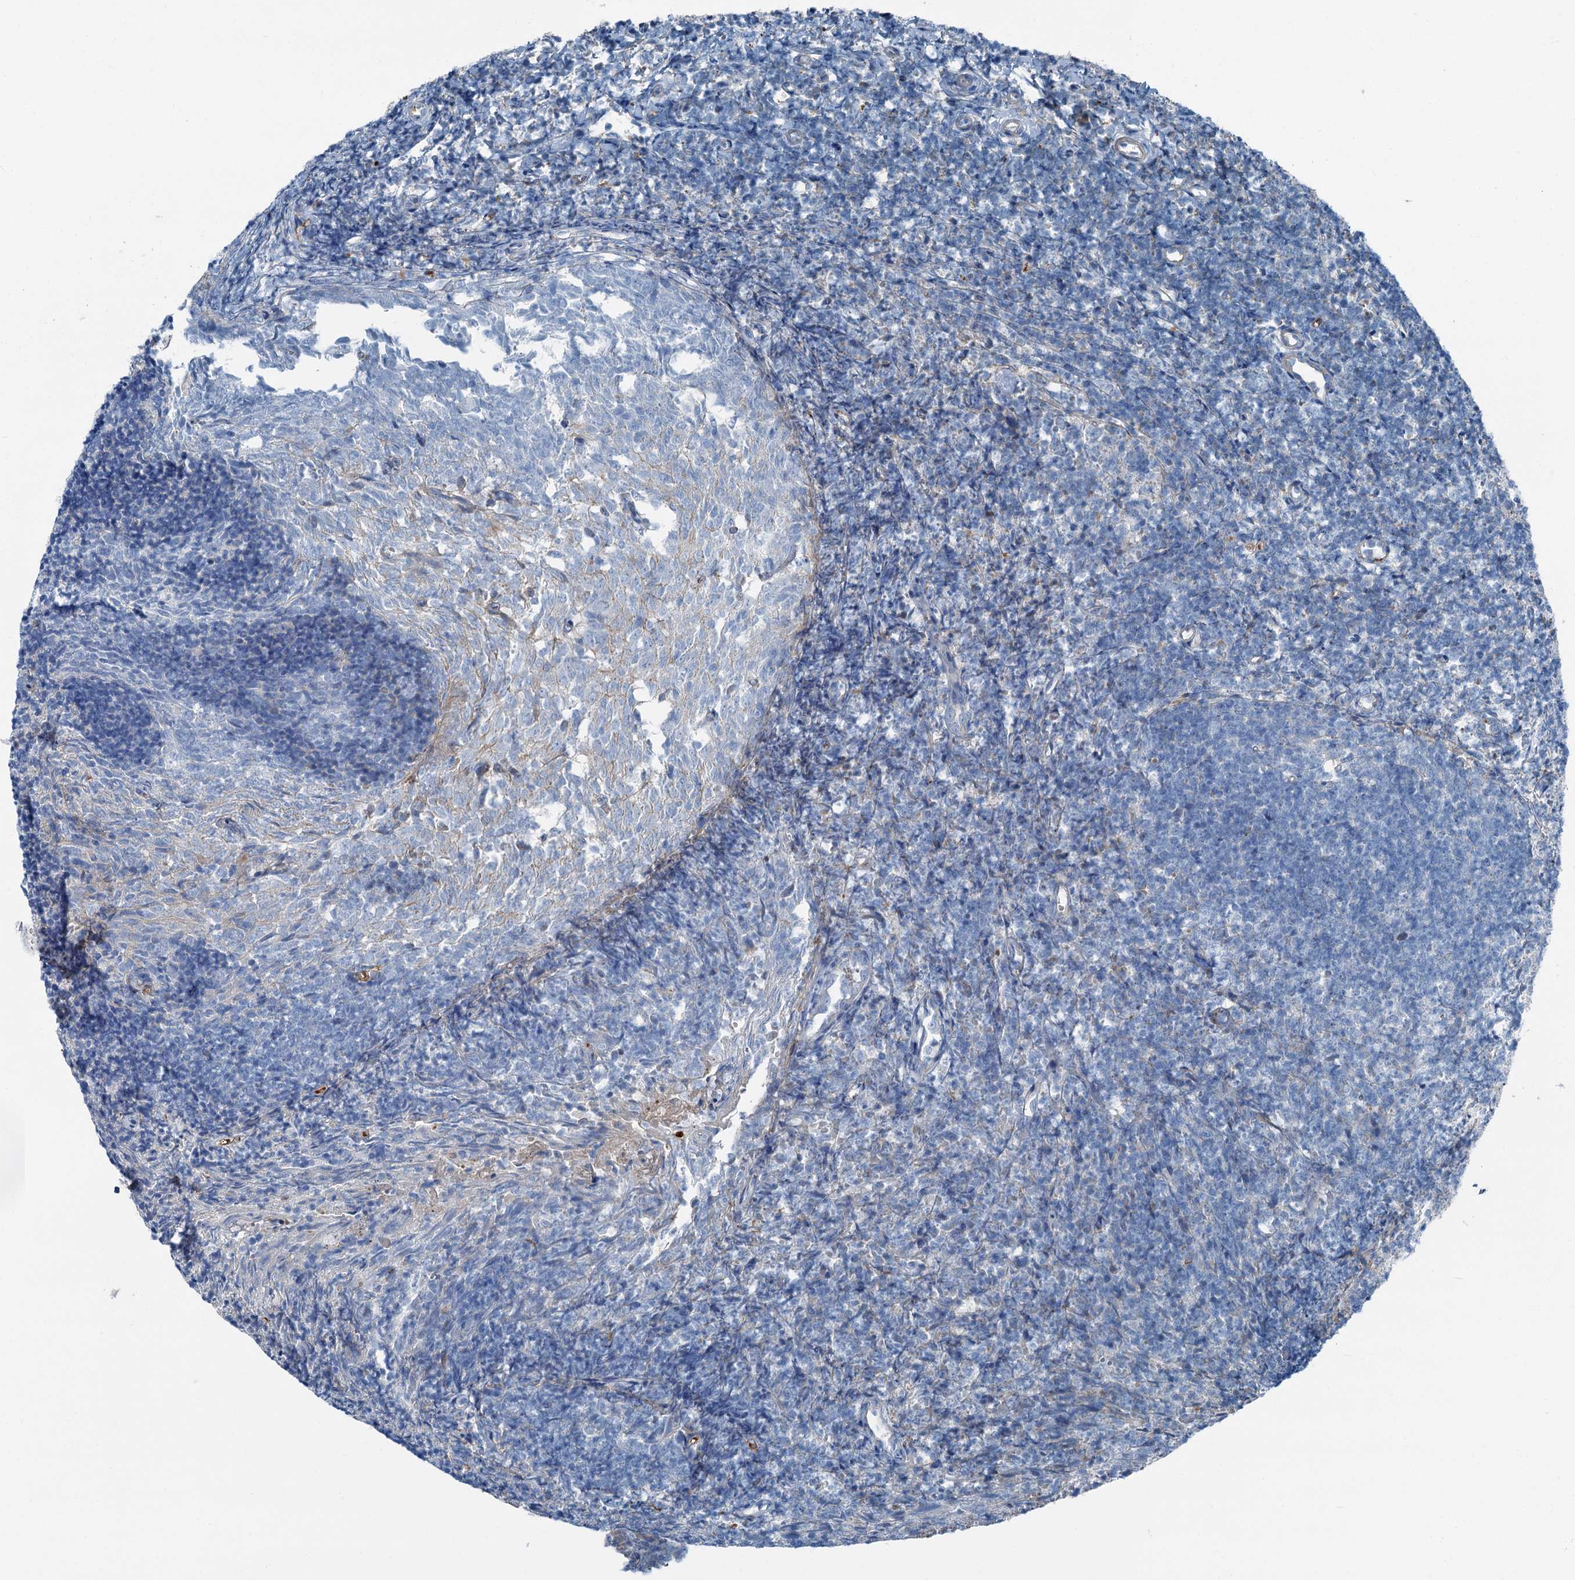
{"staining": {"intensity": "negative", "quantity": "none", "location": "none"}, "tissue": "tonsil", "cell_type": "Germinal center cells", "image_type": "normal", "snomed": [{"axis": "morphology", "description": "Normal tissue, NOS"}, {"axis": "topography", "description": "Tonsil"}], "caption": "An immunohistochemistry (IHC) micrograph of normal tonsil is shown. There is no staining in germinal center cells of tonsil.", "gene": "AXL", "patient": {"sex": "female", "age": 10}}